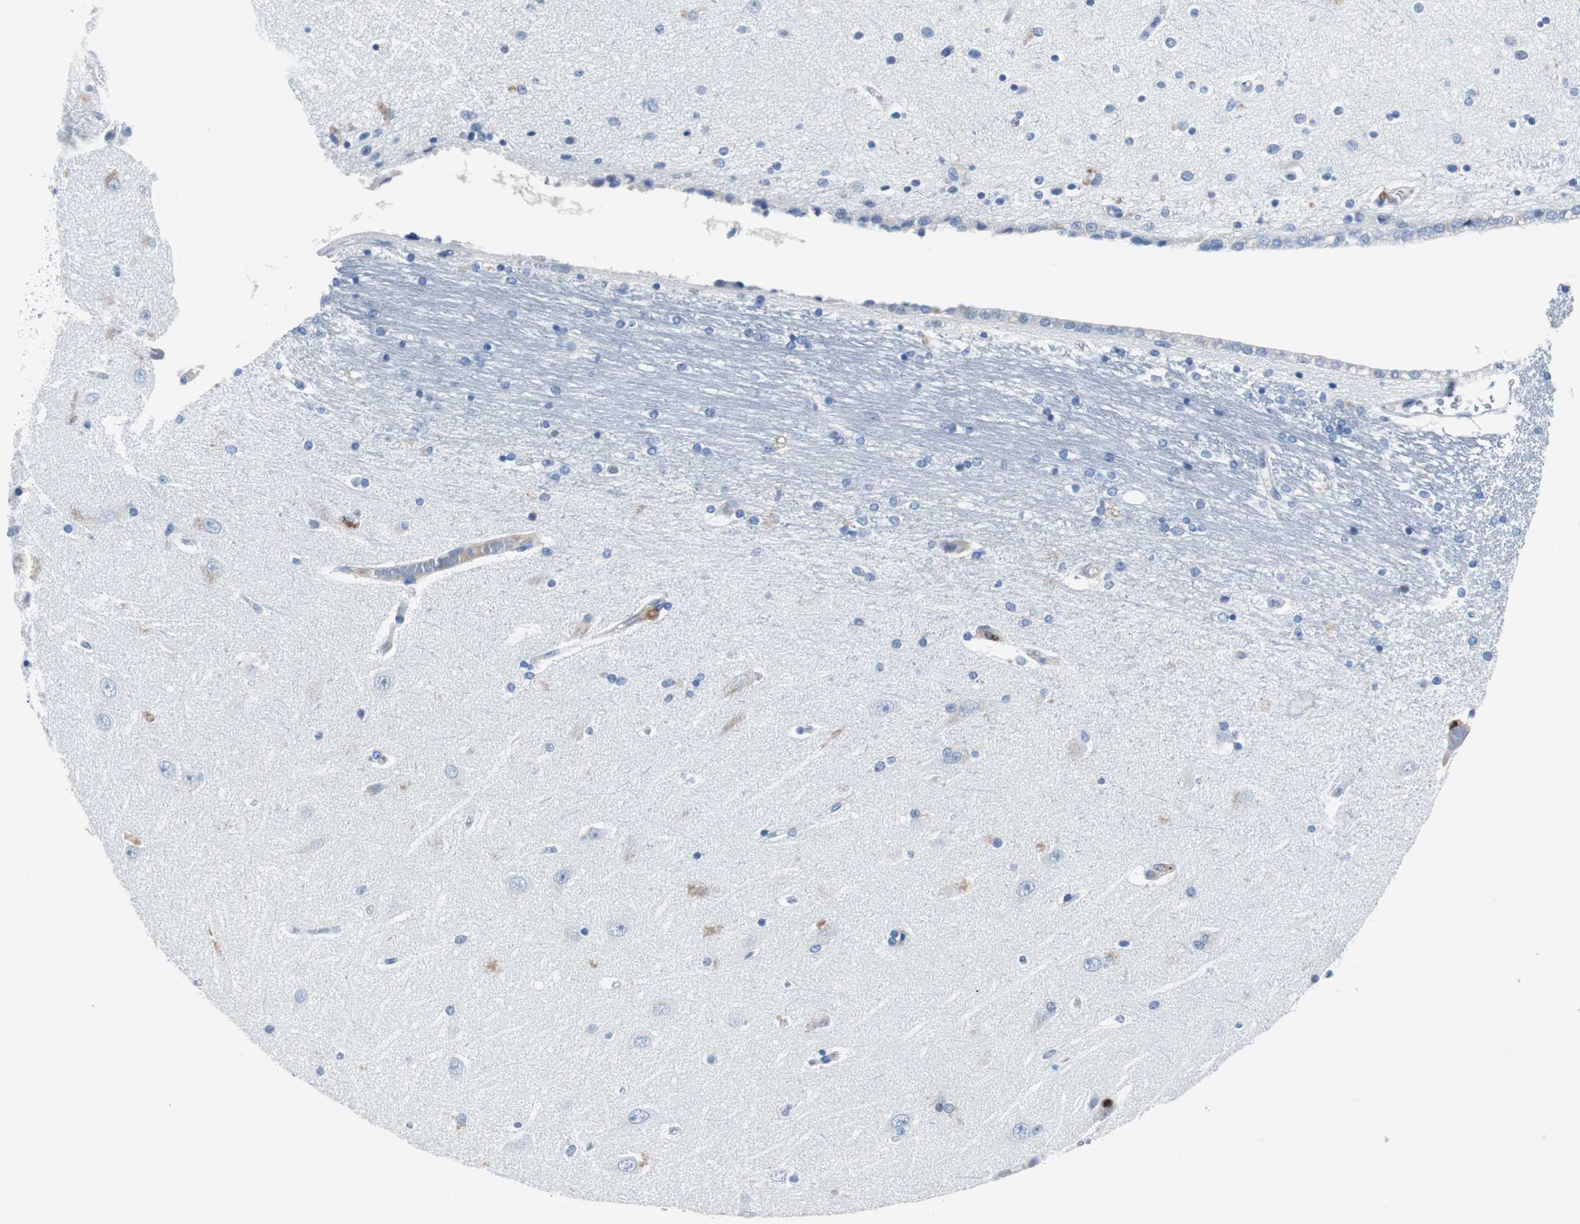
{"staining": {"intensity": "negative", "quantity": "none", "location": "none"}, "tissue": "hippocampus", "cell_type": "Glial cells", "image_type": "normal", "snomed": [{"axis": "morphology", "description": "Normal tissue, NOS"}, {"axis": "topography", "description": "Hippocampus"}], "caption": "The immunohistochemistry histopathology image has no significant positivity in glial cells of hippocampus. The staining is performed using DAB (3,3'-diaminobenzidine) brown chromogen with nuclei counter-stained in using hematoxylin.", "gene": "EEF2K", "patient": {"sex": "female", "age": 54}}